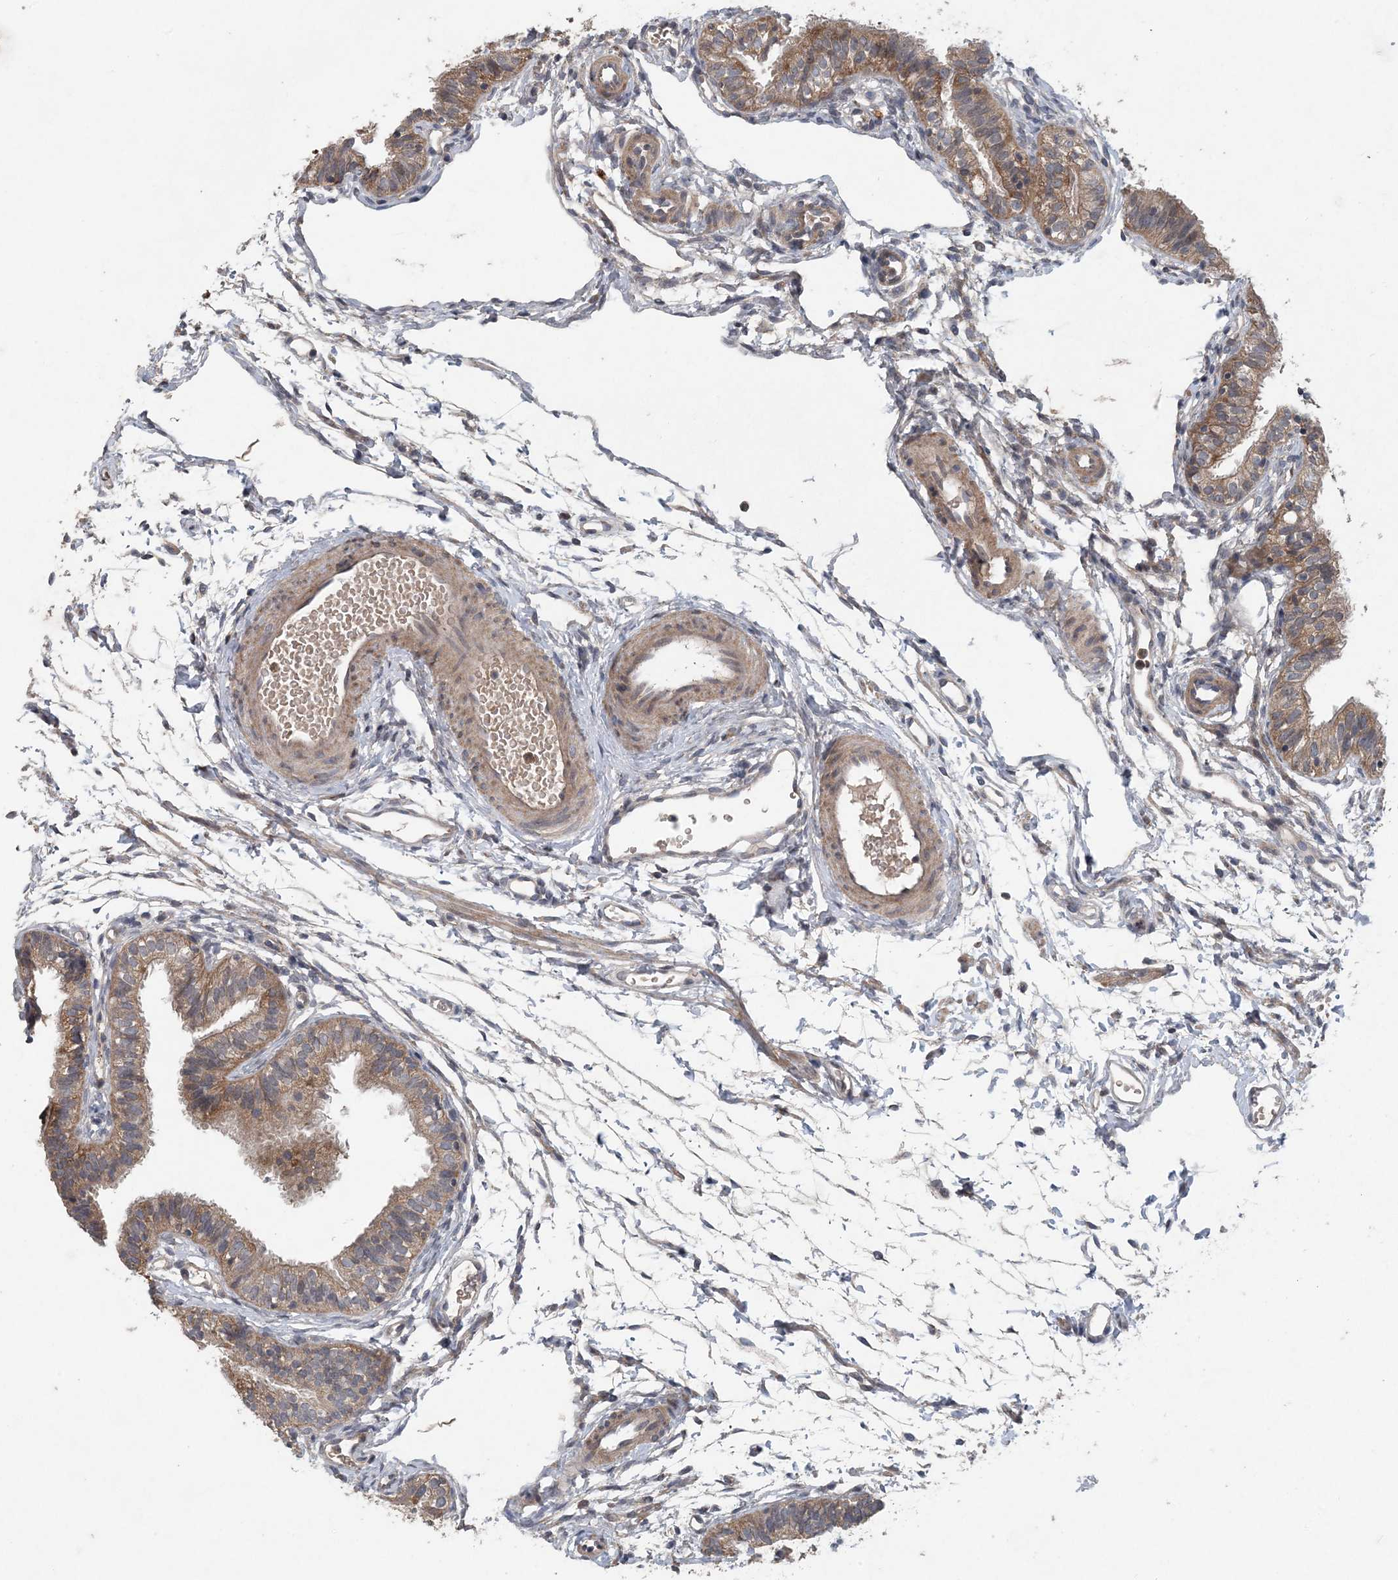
{"staining": {"intensity": "weak", "quantity": ">75%", "location": "cytoplasmic/membranous"}, "tissue": "fallopian tube", "cell_type": "Glandular cells", "image_type": "normal", "snomed": [{"axis": "morphology", "description": "Normal tissue, NOS"}, {"axis": "topography", "description": "Fallopian tube"}], "caption": "DAB (3,3'-diaminobenzidine) immunohistochemical staining of normal fallopian tube demonstrates weak cytoplasmic/membranous protein staining in approximately >75% of glandular cells.", "gene": "MYO9B", "patient": {"sex": "female", "age": 35}}